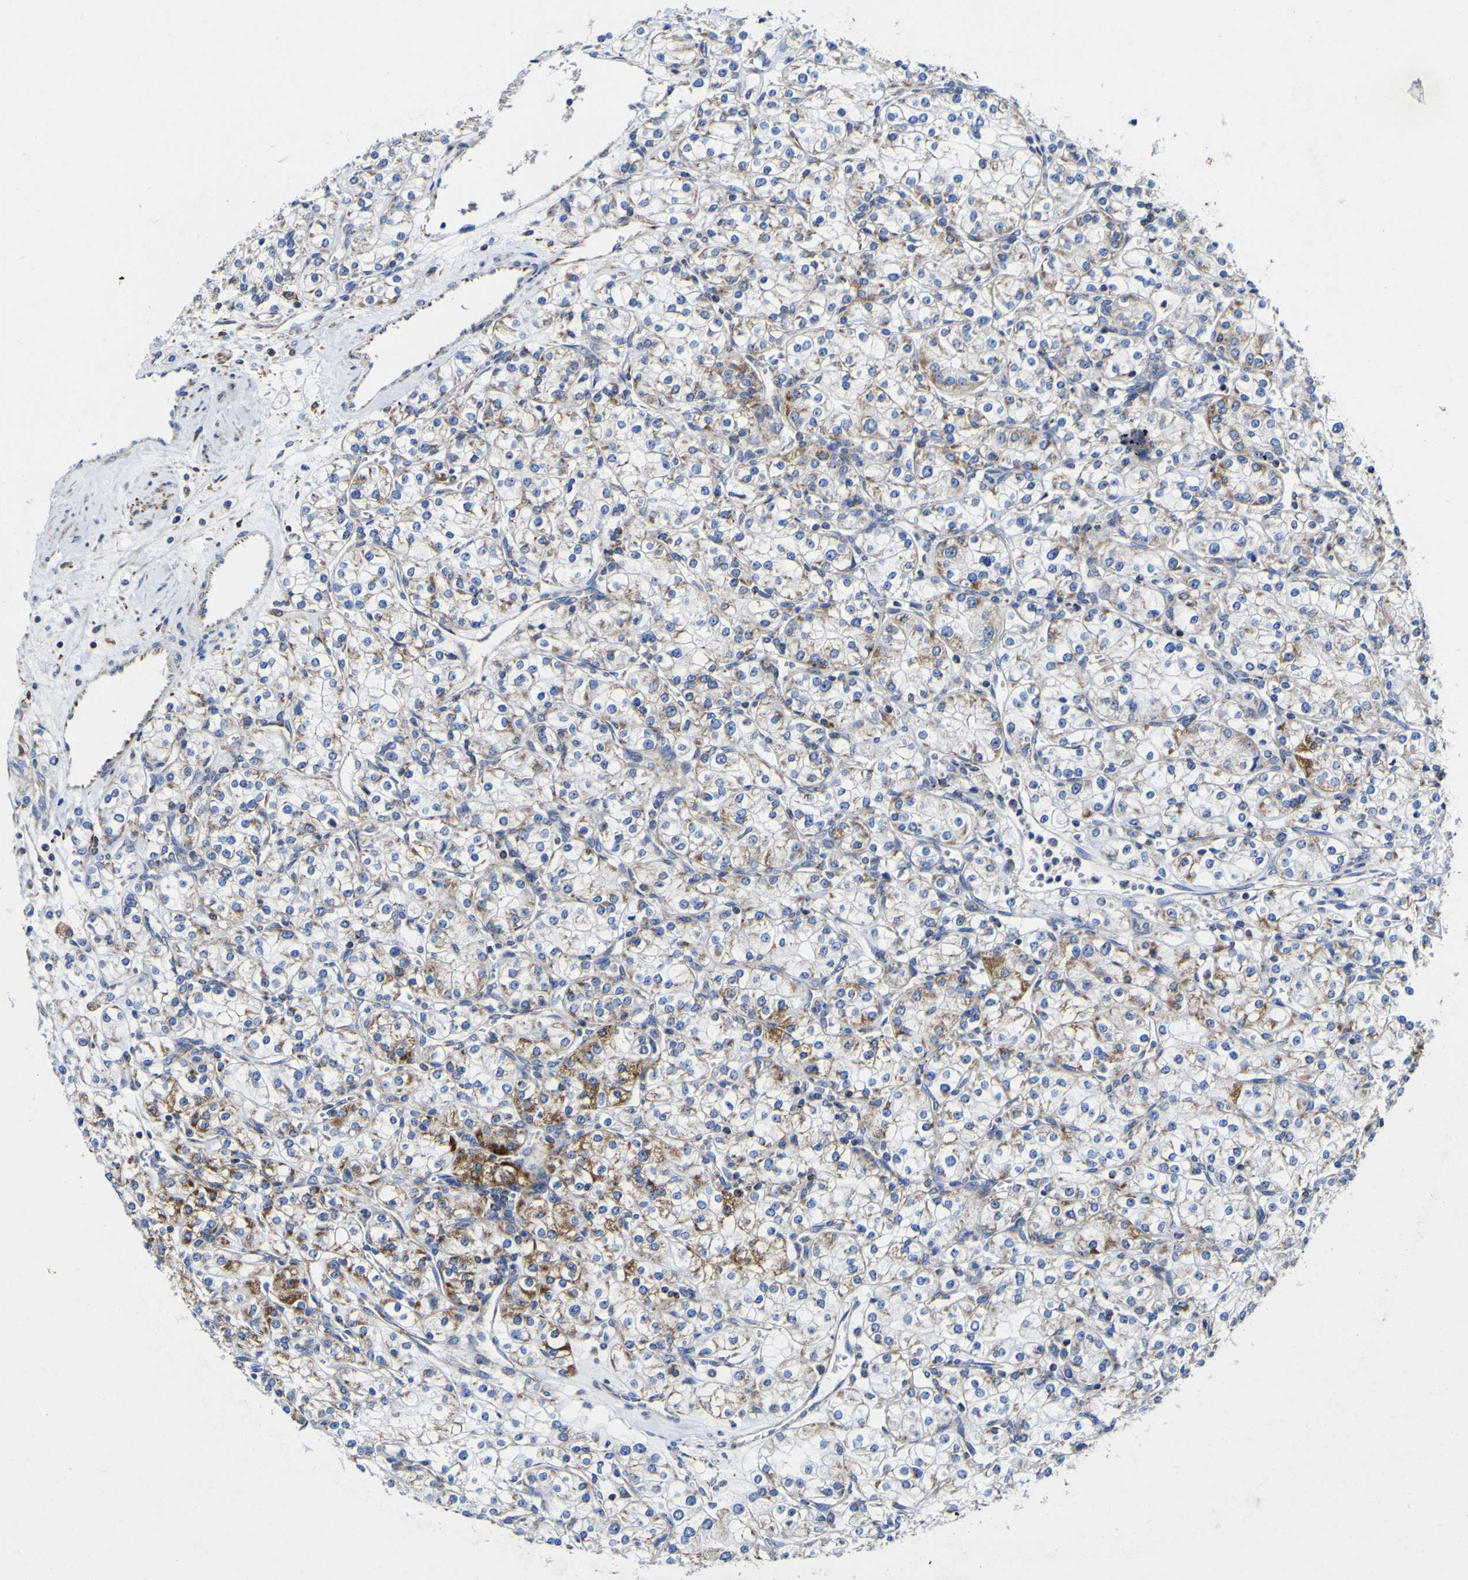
{"staining": {"intensity": "moderate", "quantity": "25%-75%", "location": "cytoplasmic/membranous"}, "tissue": "renal cancer", "cell_type": "Tumor cells", "image_type": "cancer", "snomed": [{"axis": "morphology", "description": "Adenocarcinoma, NOS"}, {"axis": "topography", "description": "Kidney"}], "caption": "IHC (DAB (3,3'-diaminobenzidine)) staining of renal adenocarcinoma shows moderate cytoplasmic/membranous protein staining in approximately 25%-75% of tumor cells.", "gene": "CCDC90B", "patient": {"sex": "male", "age": 77}}